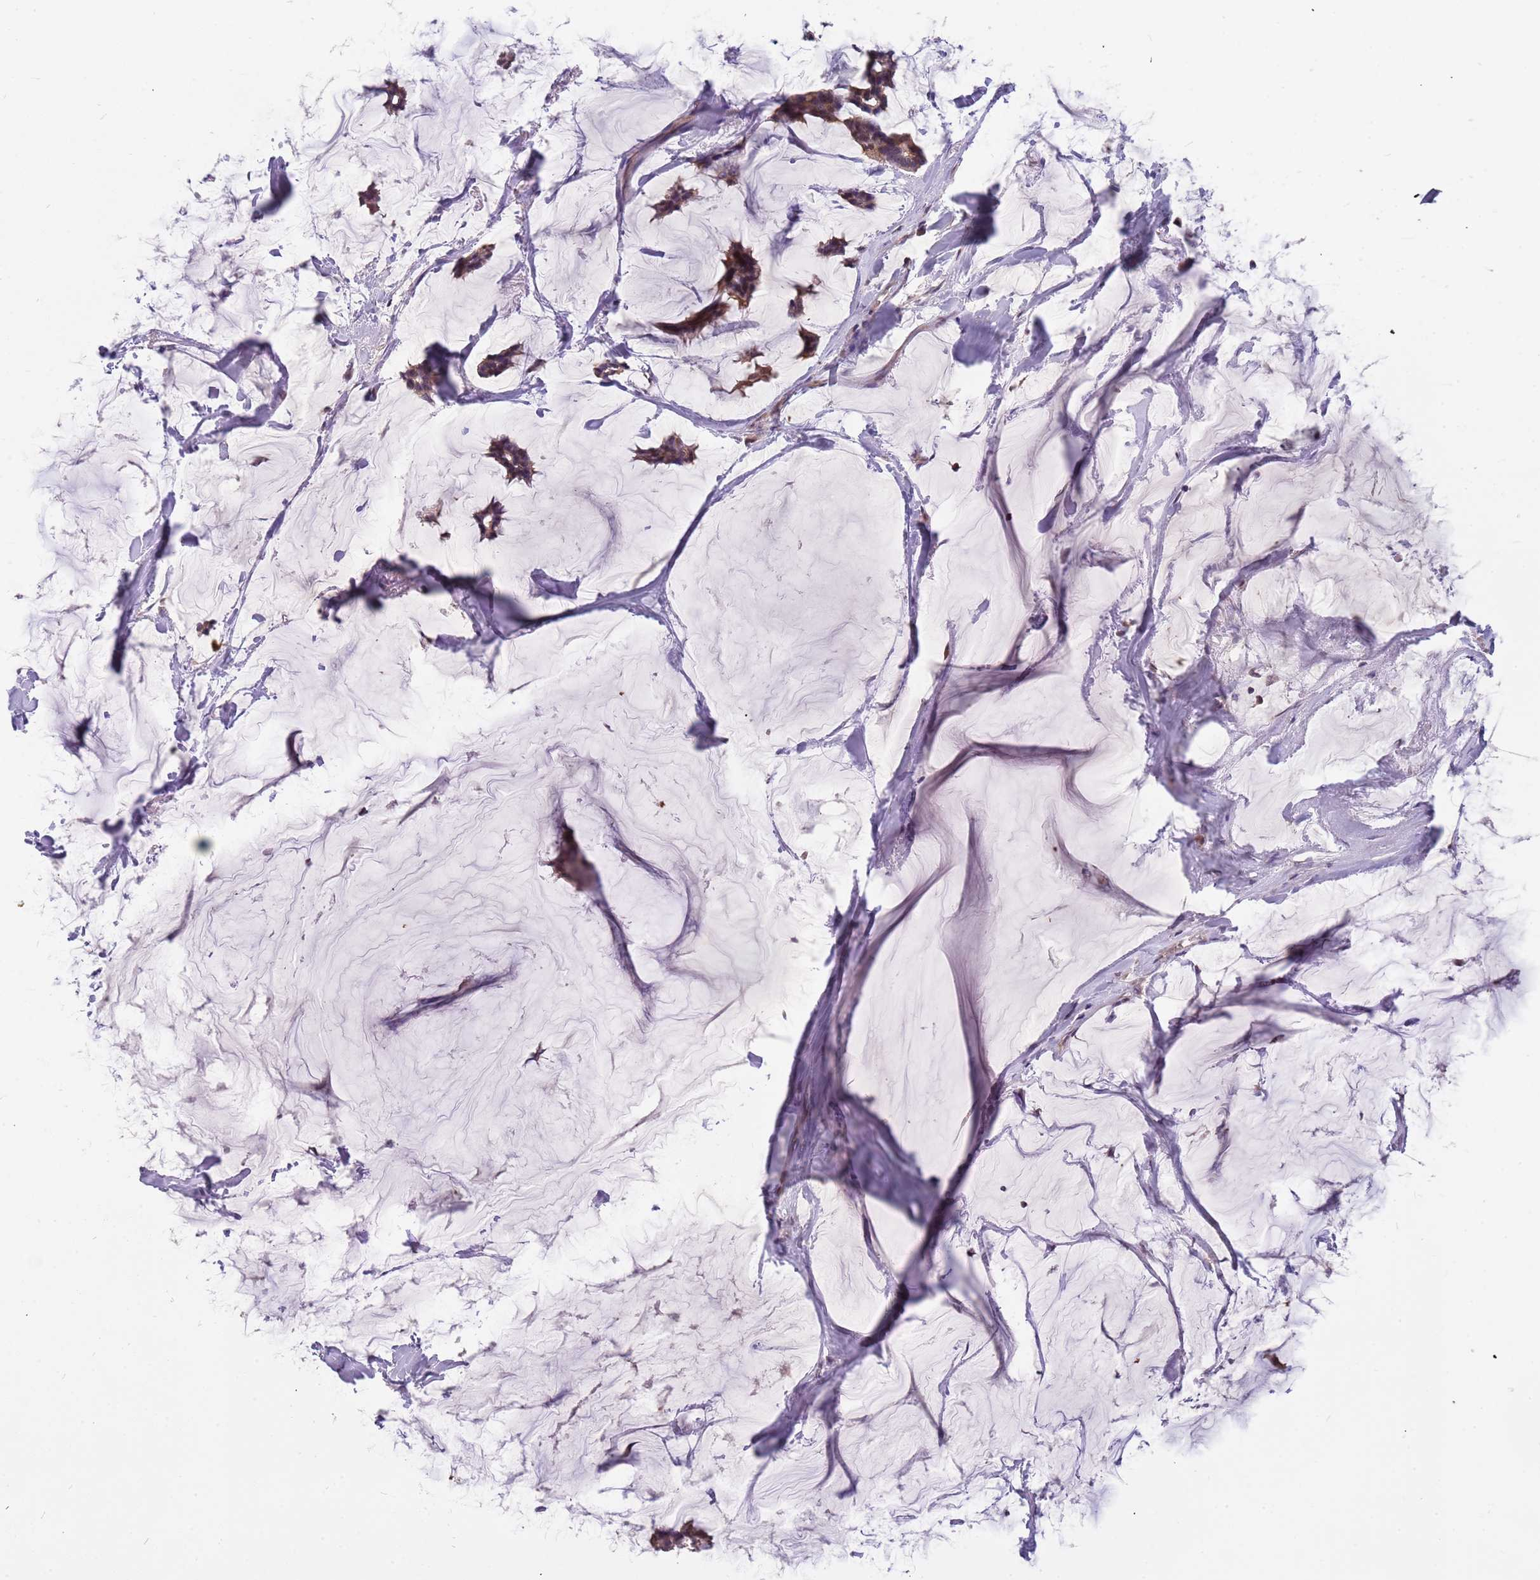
{"staining": {"intensity": "moderate", "quantity": ">75%", "location": "cytoplasmic/membranous"}, "tissue": "breast cancer", "cell_type": "Tumor cells", "image_type": "cancer", "snomed": [{"axis": "morphology", "description": "Duct carcinoma"}, {"axis": "topography", "description": "Breast"}], "caption": "Moderate cytoplasmic/membranous staining for a protein is identified in approximately >75% of tumor cells of breast cancer (invasive ductal carcinoma) using IHC.", "gene": "ARHGEF5", "patient": {"sex": "female", "age": 93}}